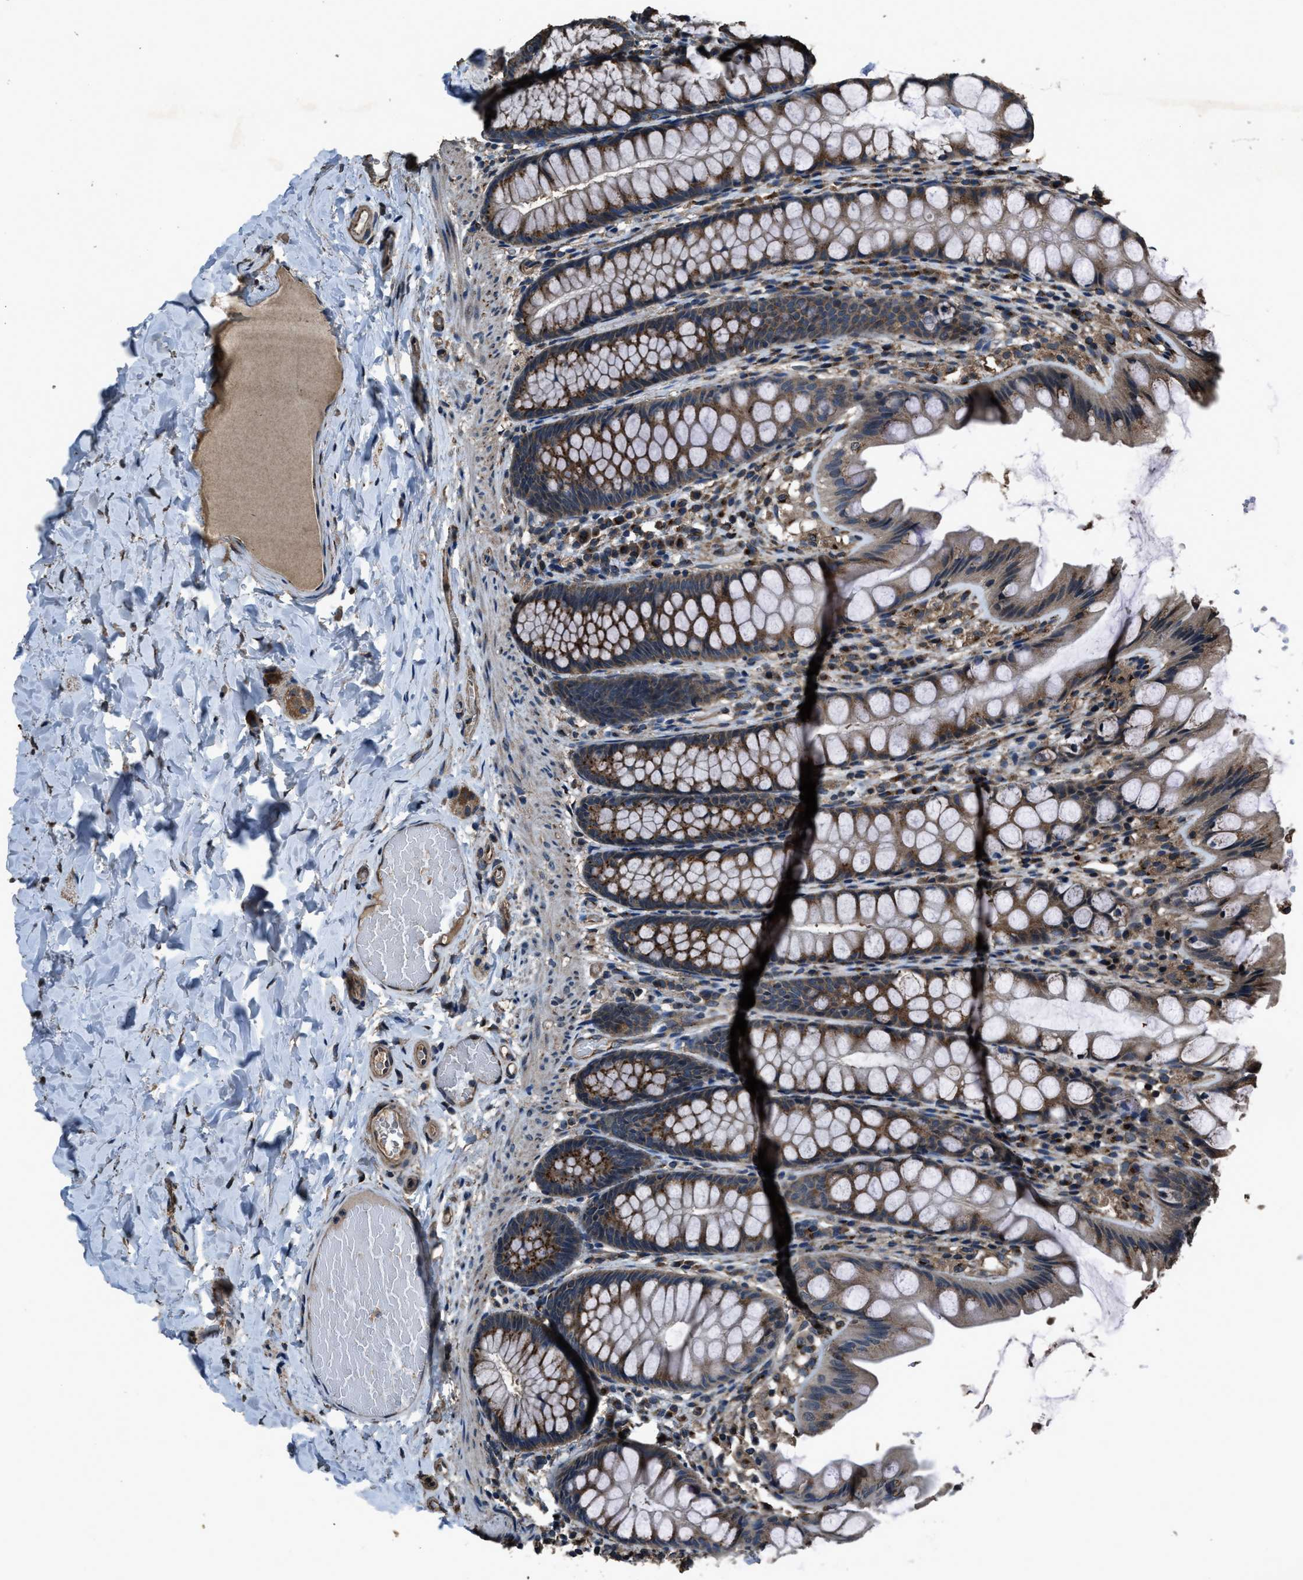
{"staining": {"intensity": "moderate", "quantity": ">75%", "location": "cytoplasmic/membranous"}, "tissue": "colon", "cell_type": "Endothelial cells", "image_type": "normal", "snomed": [{"axis": "morphology", "description": "Normal tissue, NOS"}, {"axis": "topography", "description": "Colon"}], "caption": "IHC histopathology image of normal colon stained for a protein (brown), which displays medium levels of moderate cytoplasmic/membranous positivity in approximately >75% of endothelial cells.", "gene": "SLC38A10", "patient": {"sex": "male", "age": 47}}